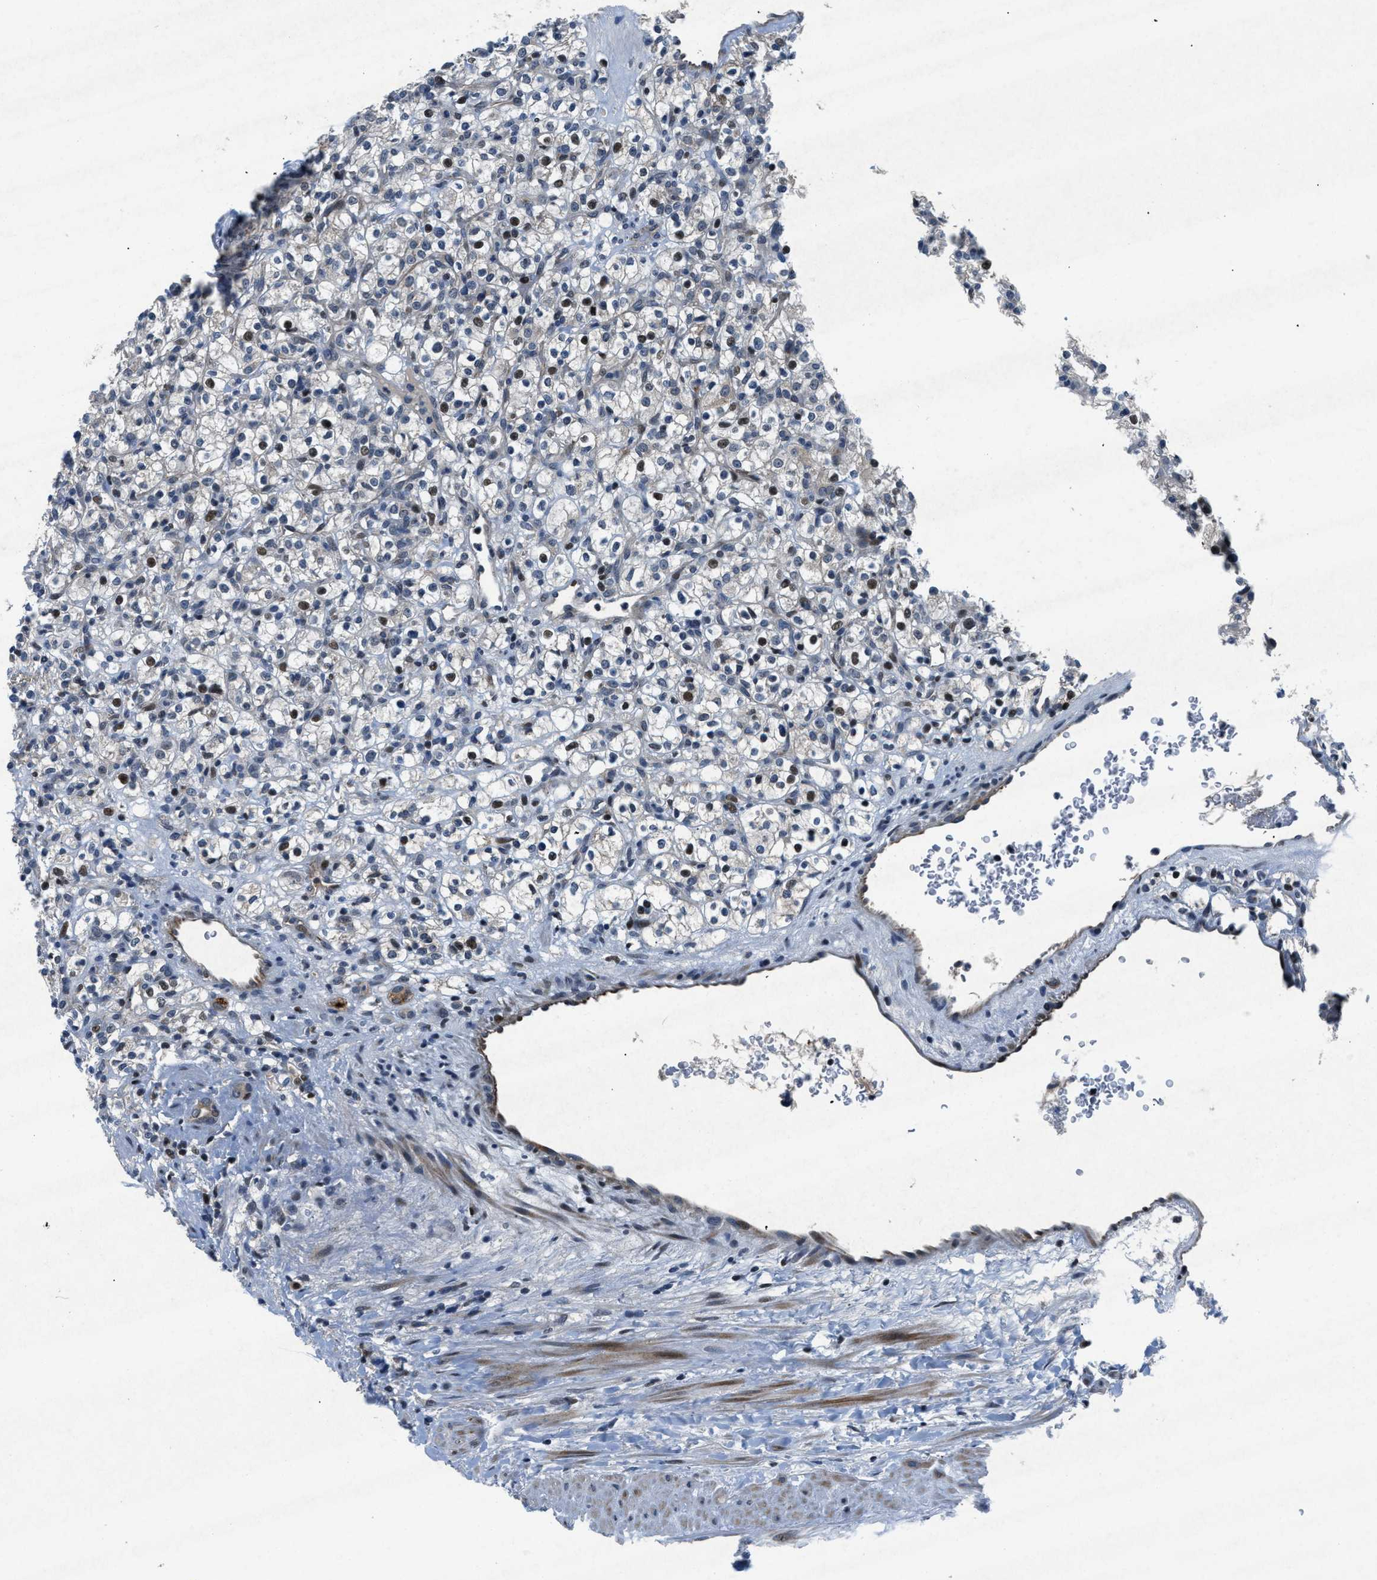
{"staining": {"intensity": "moderate", "quantity": "25%-75%", "location": "nuclear"}, "tissue": "renal cancer", "cell_type": "Tumor cells", "image_type": "cancer", "snomed": [{"axis": "morphology", "description": "Normal tissue, NOS"}, {"axis": "morphology", "description": "Adenocarcinoma, NOS"}, {"axis": "topography", "description": "Kidney"}], "caption": "Immunohistochemistry (IHC) histopathology image of human renal adenocarcinoma stained for a protein (brown), which displays medium levels of moderate nuclear positivity in approximately 25%-75% of tumor cells.", "gene": "PHLDA1", "patient": {"sex": "female", "age": 72}}